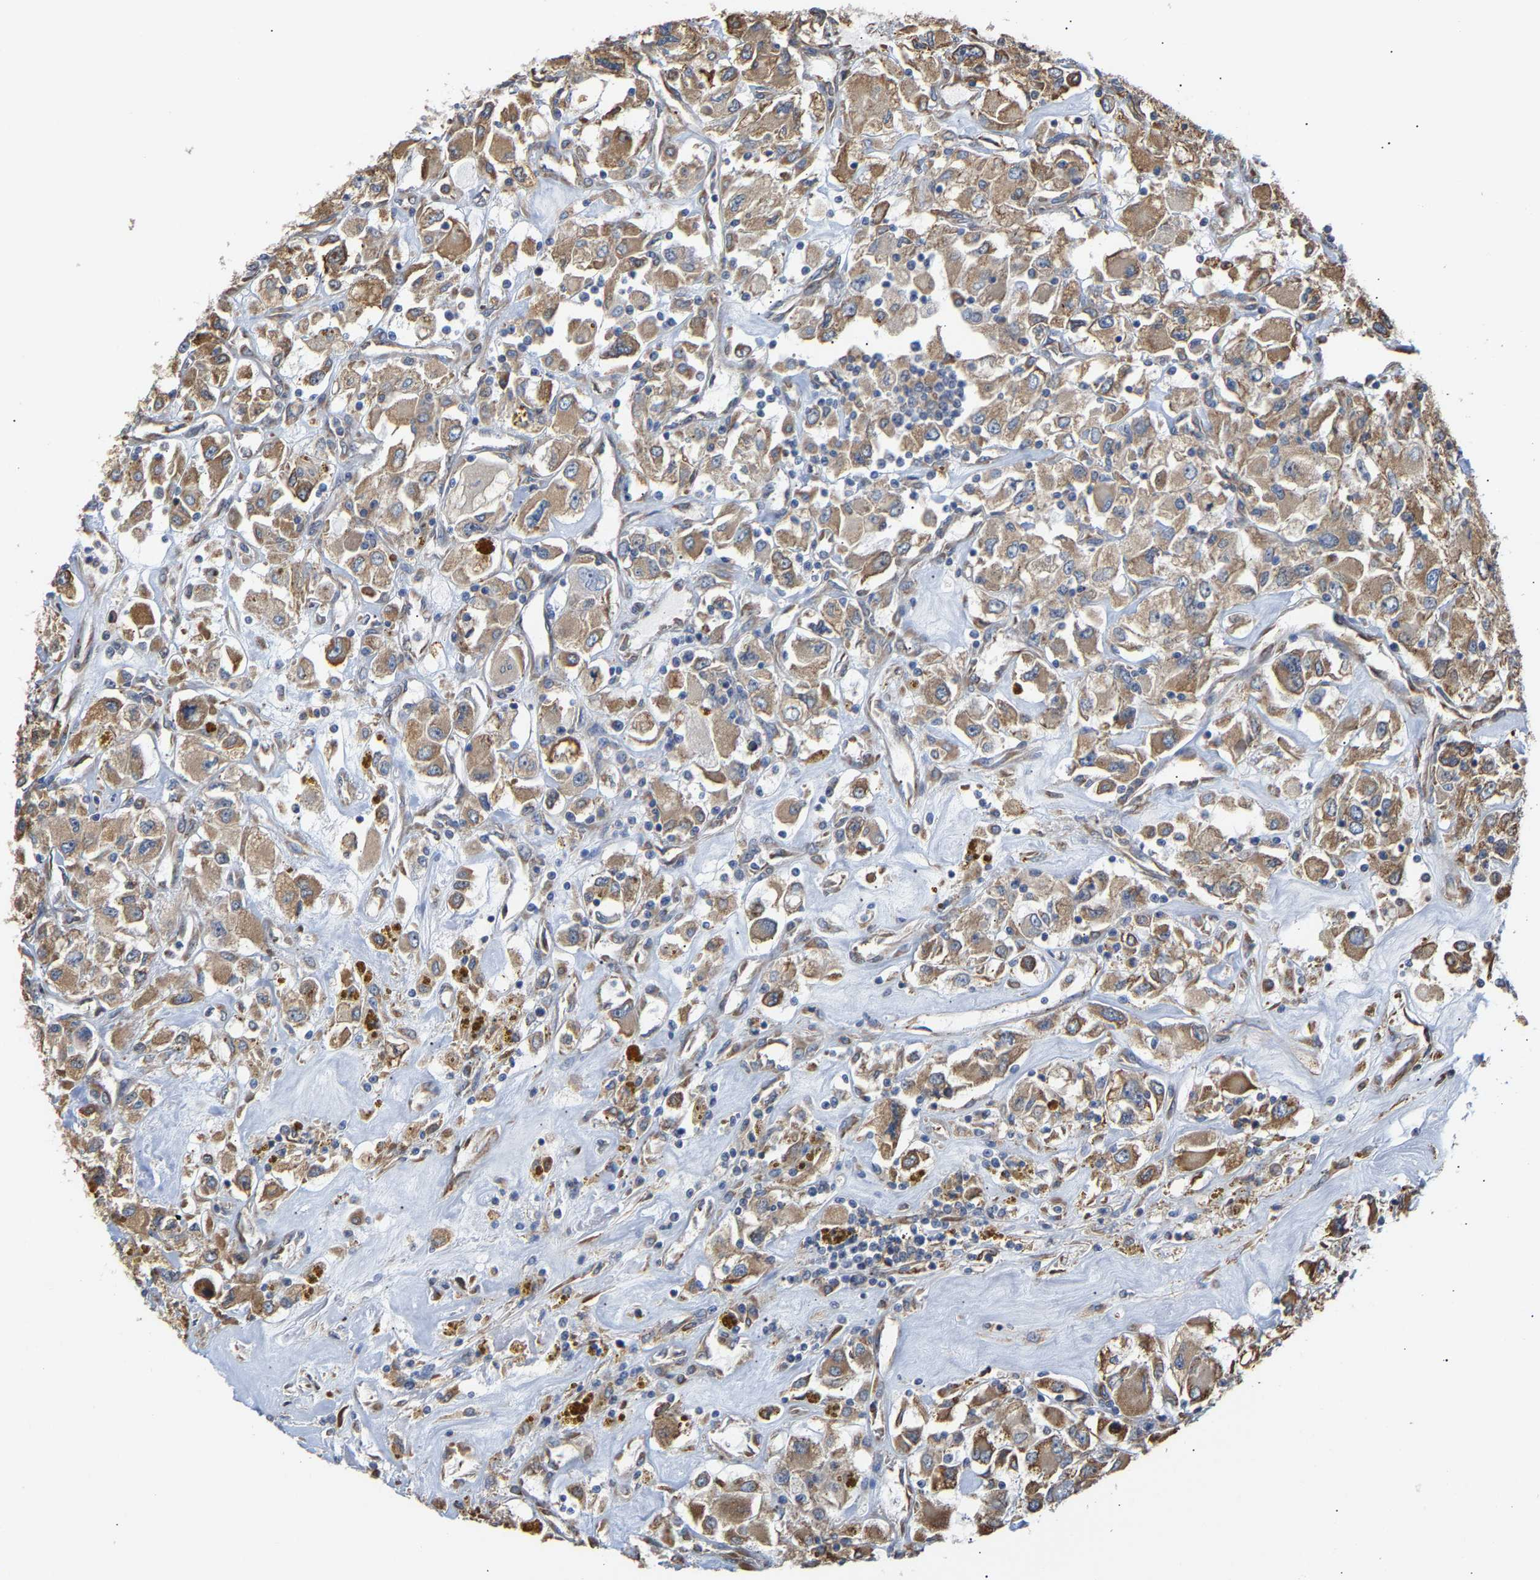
{"staining": {"intensity": "moderate", "quantity": ">75%", "location": "cytoplasmic/membranous"}, "tissue": "renal cancer", "cell_type": "Tumor cells", "image_type": "cancer", "snomed": [{"axis": "morphology", "description": "Adenocarcinoma, NOS"}, {"axis": "topography", "description": "Kidney"}], "caption": "Protein expression by IHC reveals moderate cytoplasmic/membranous staining in about >75% of tumor cells in renal cancer (adenocarcinoma).", "gene": "ARAP1", "patient": {"sex": "female", "age": 52}}